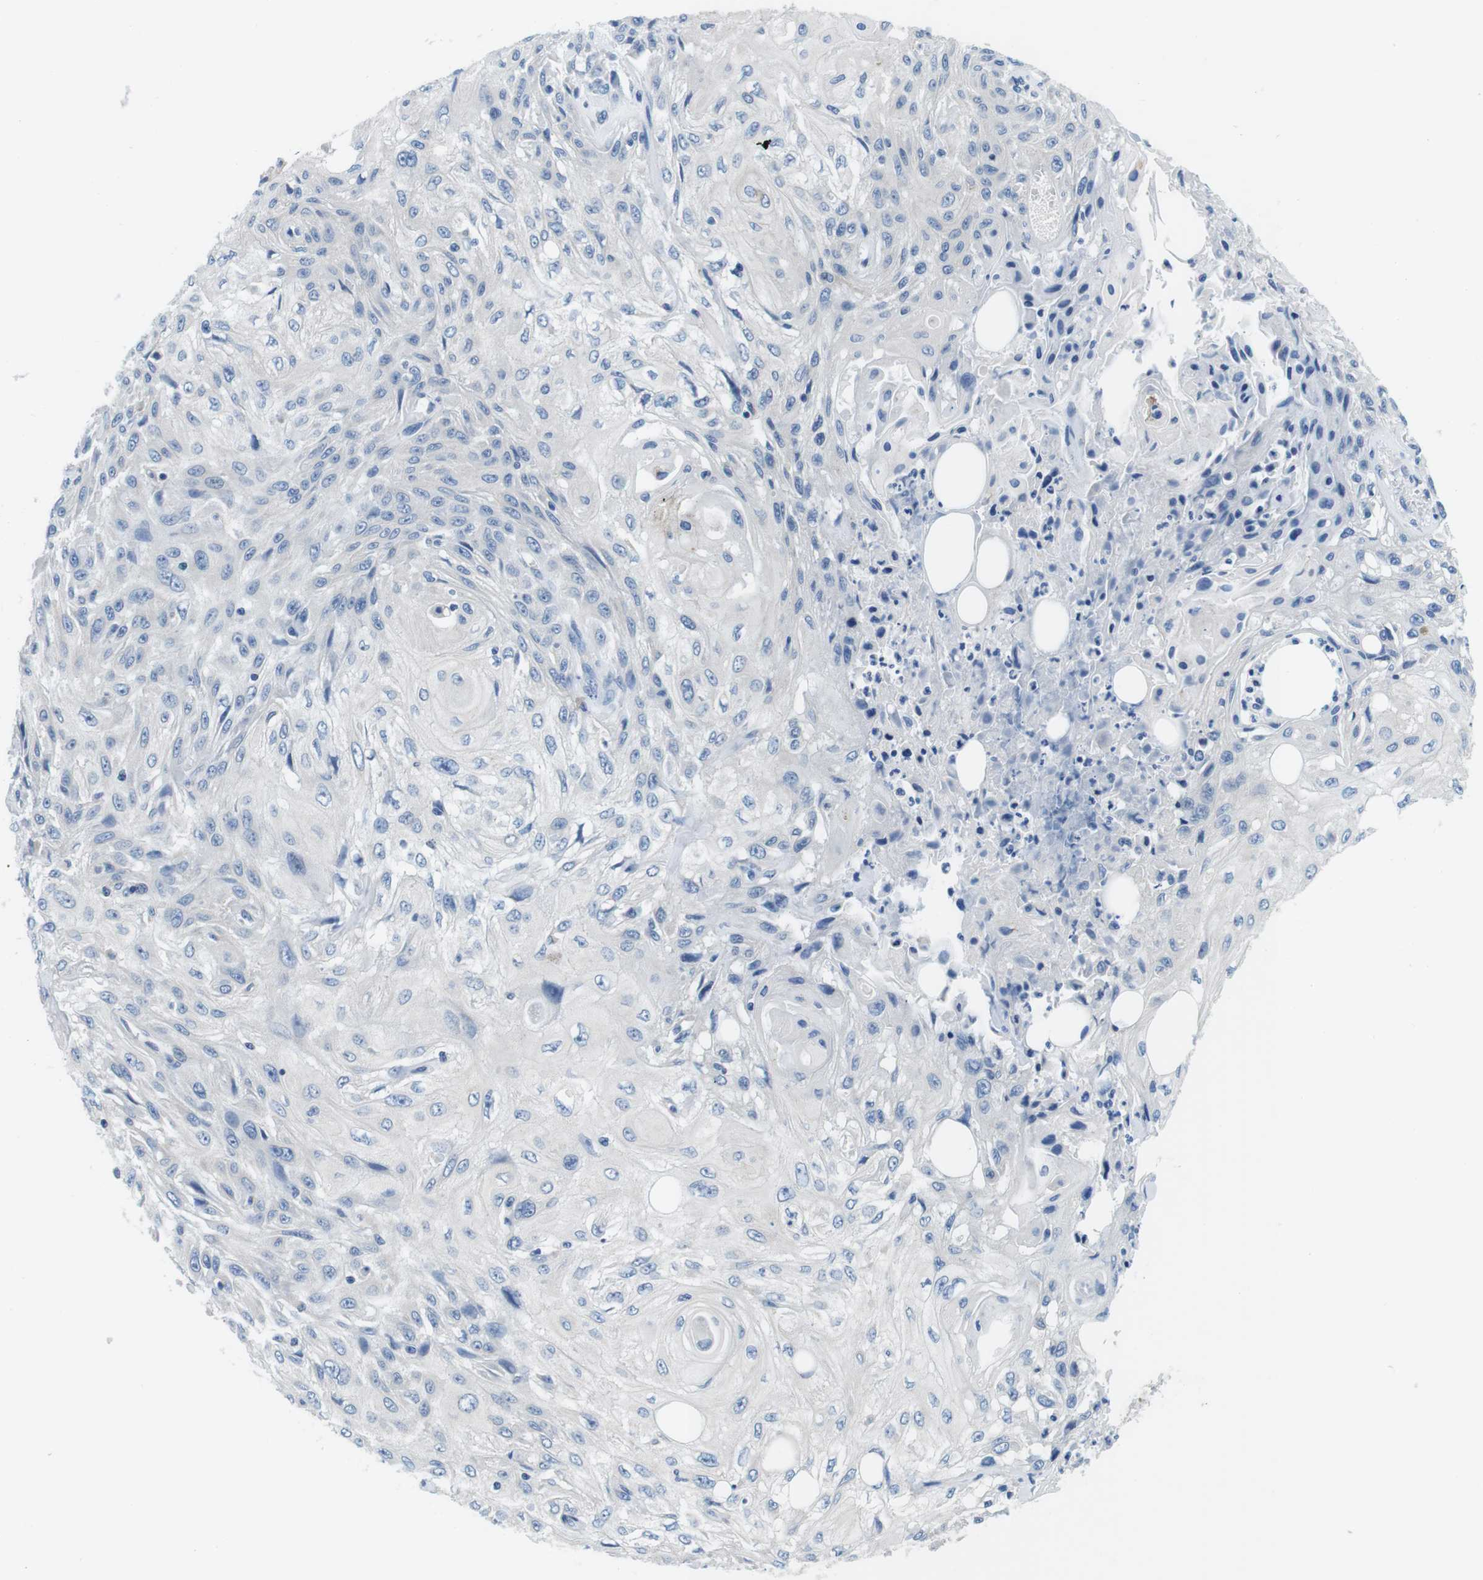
{"staining": {"intensity": "negative", "quantity": "none", "location": "none"}, "tissue": "skin cancer", "cell_type": "Tumor cells", "image_type": "cancer", "snomed": [{"axis": "morphology", "description": "Squamous cell carcinoma, NOS"}, {"axis": "topography", "description": "Skin"}], "caption": "Tumor cells are negative for brown protein staining in skin squamous cell carcinoma.", "gene": "DENND4C", "patient": {"sex": "male", "age": 75}}